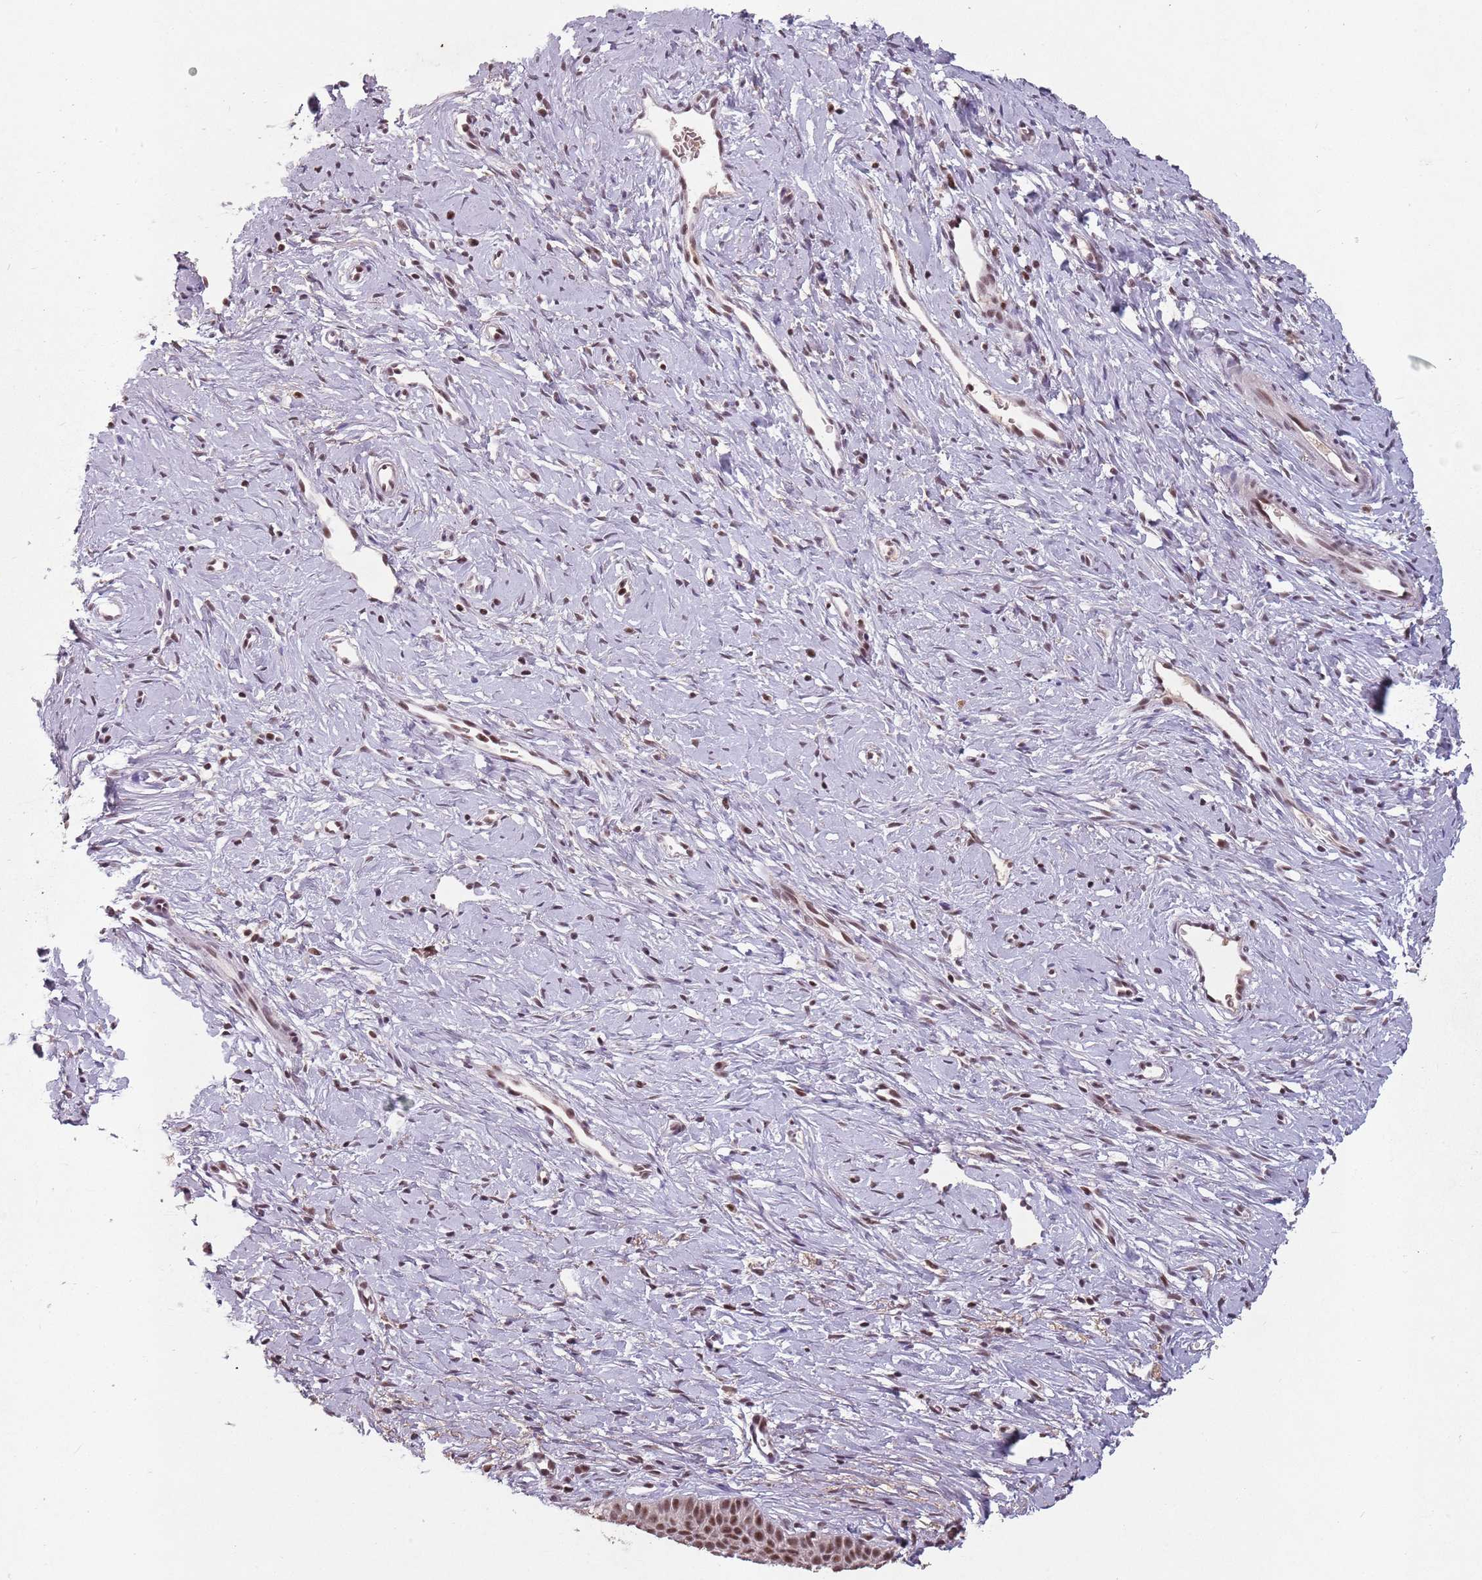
{"staining": {"intensity": "strong", "quantity": ">75%", "location": "nuclear"}, "tissue": "cervix", "cell_type": "Glandular cells", "image_type": "normal", "snomed": [{"axis": "morphology", "description": "Normal tissue, NOS"}, {"axis": "topography", "description": "Cervix"}], "caption": "Strong nuclear staining for a protein is seen in approximately >75% of glandular cells of normal cervix using immunohistochemistry (IHC).", "gene": "NCBP1", "patient": {"sex": "female", "age": 36}}